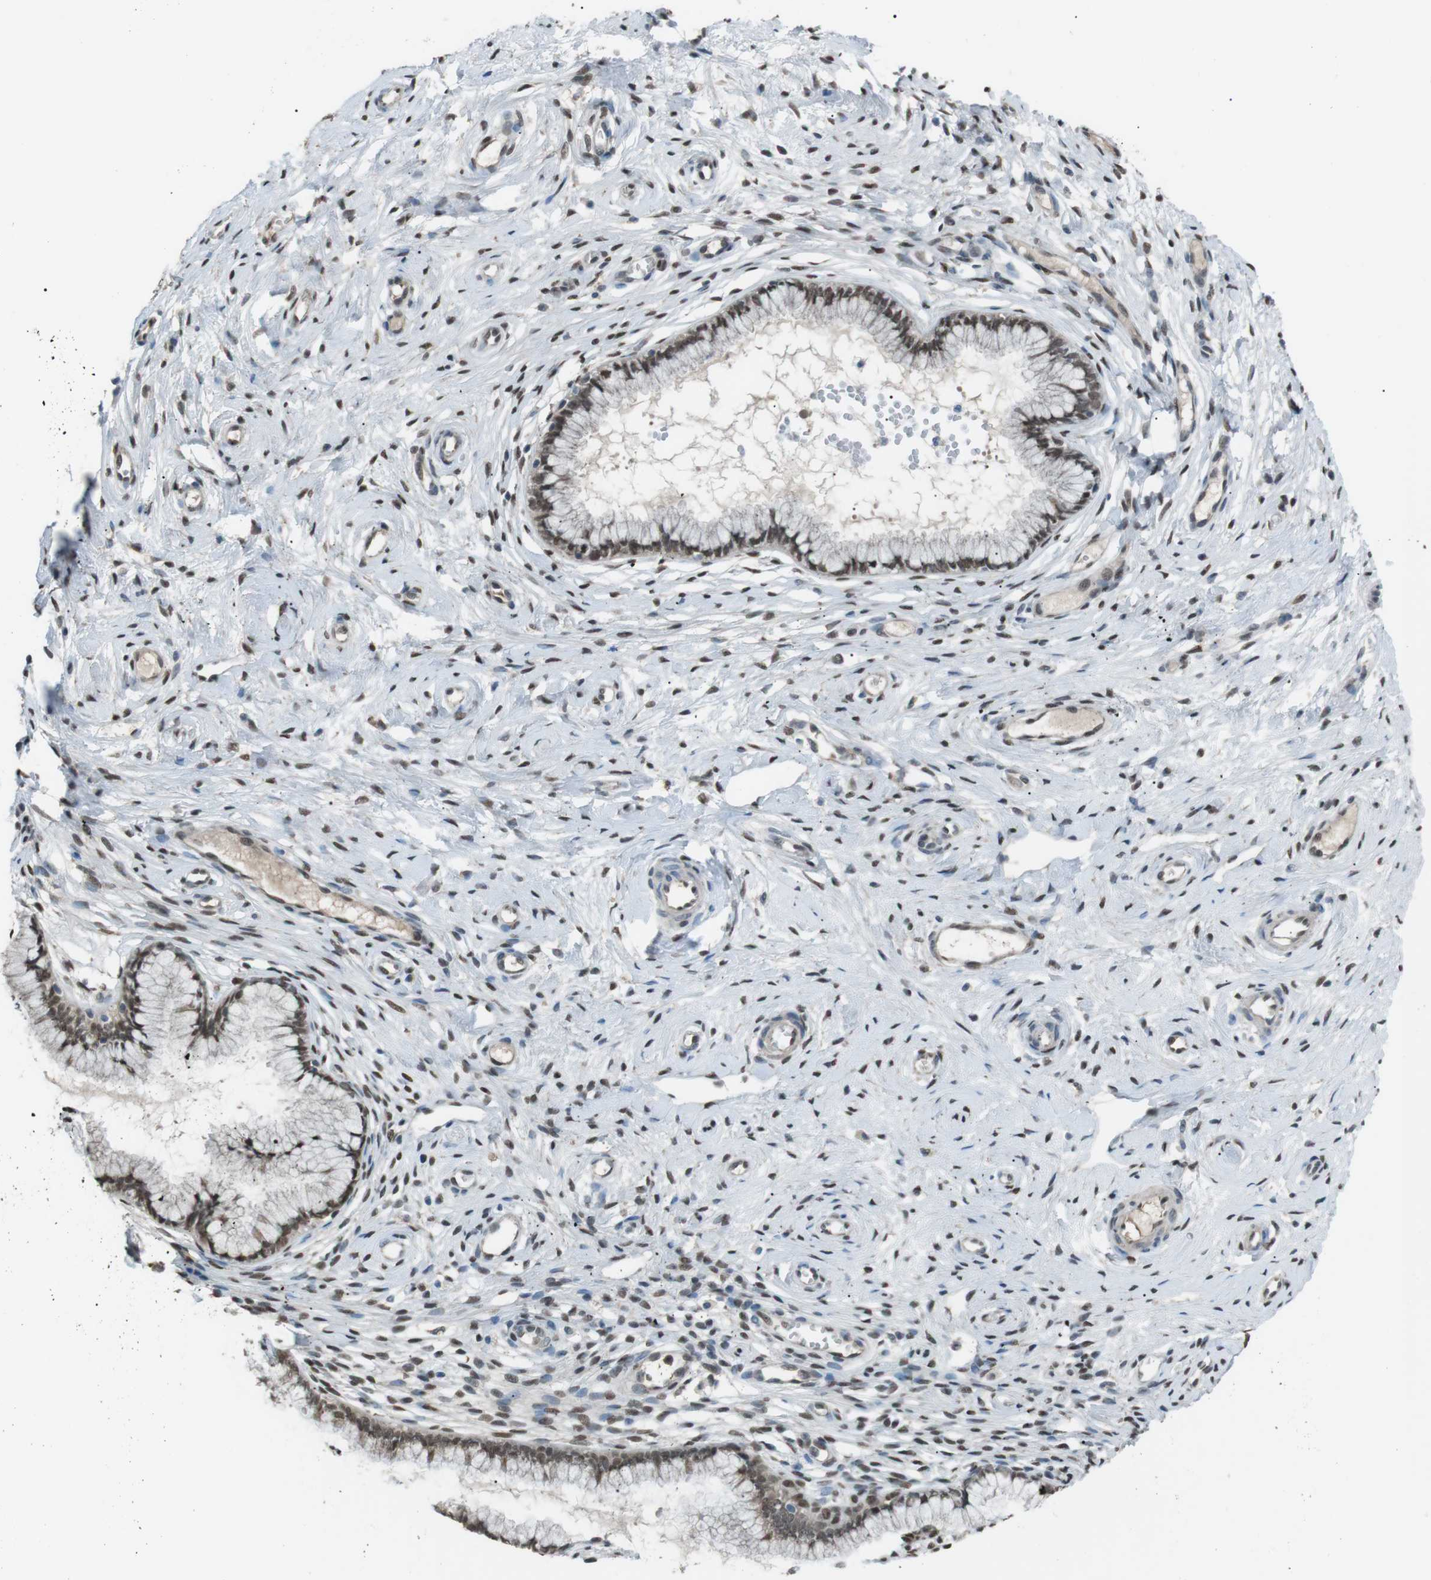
{"staining": {"intensity": "moderate", "quantity": ">75%", "location": "nuclear"}, "tissue": "cervix", "cell_type": "Glandular cells", "image_type": "normal", "snomed": [{"axis": "morphology", "description": "Normal tissue, NOS"}, {"axis": "topography", "description": "Cervix"}], "caption": "Cervix stained with immunohistochemistry displays moderate nuclear expression in approximately >75% of glandular cells. Using DAB (3,3'-diaminobenzidine) (brown) and hematoxylin (blue) stains, captured at high magnification using brightfield microscopy.", "gene": "SRPK2", "patient": {"sex": "female", "age": 65}}